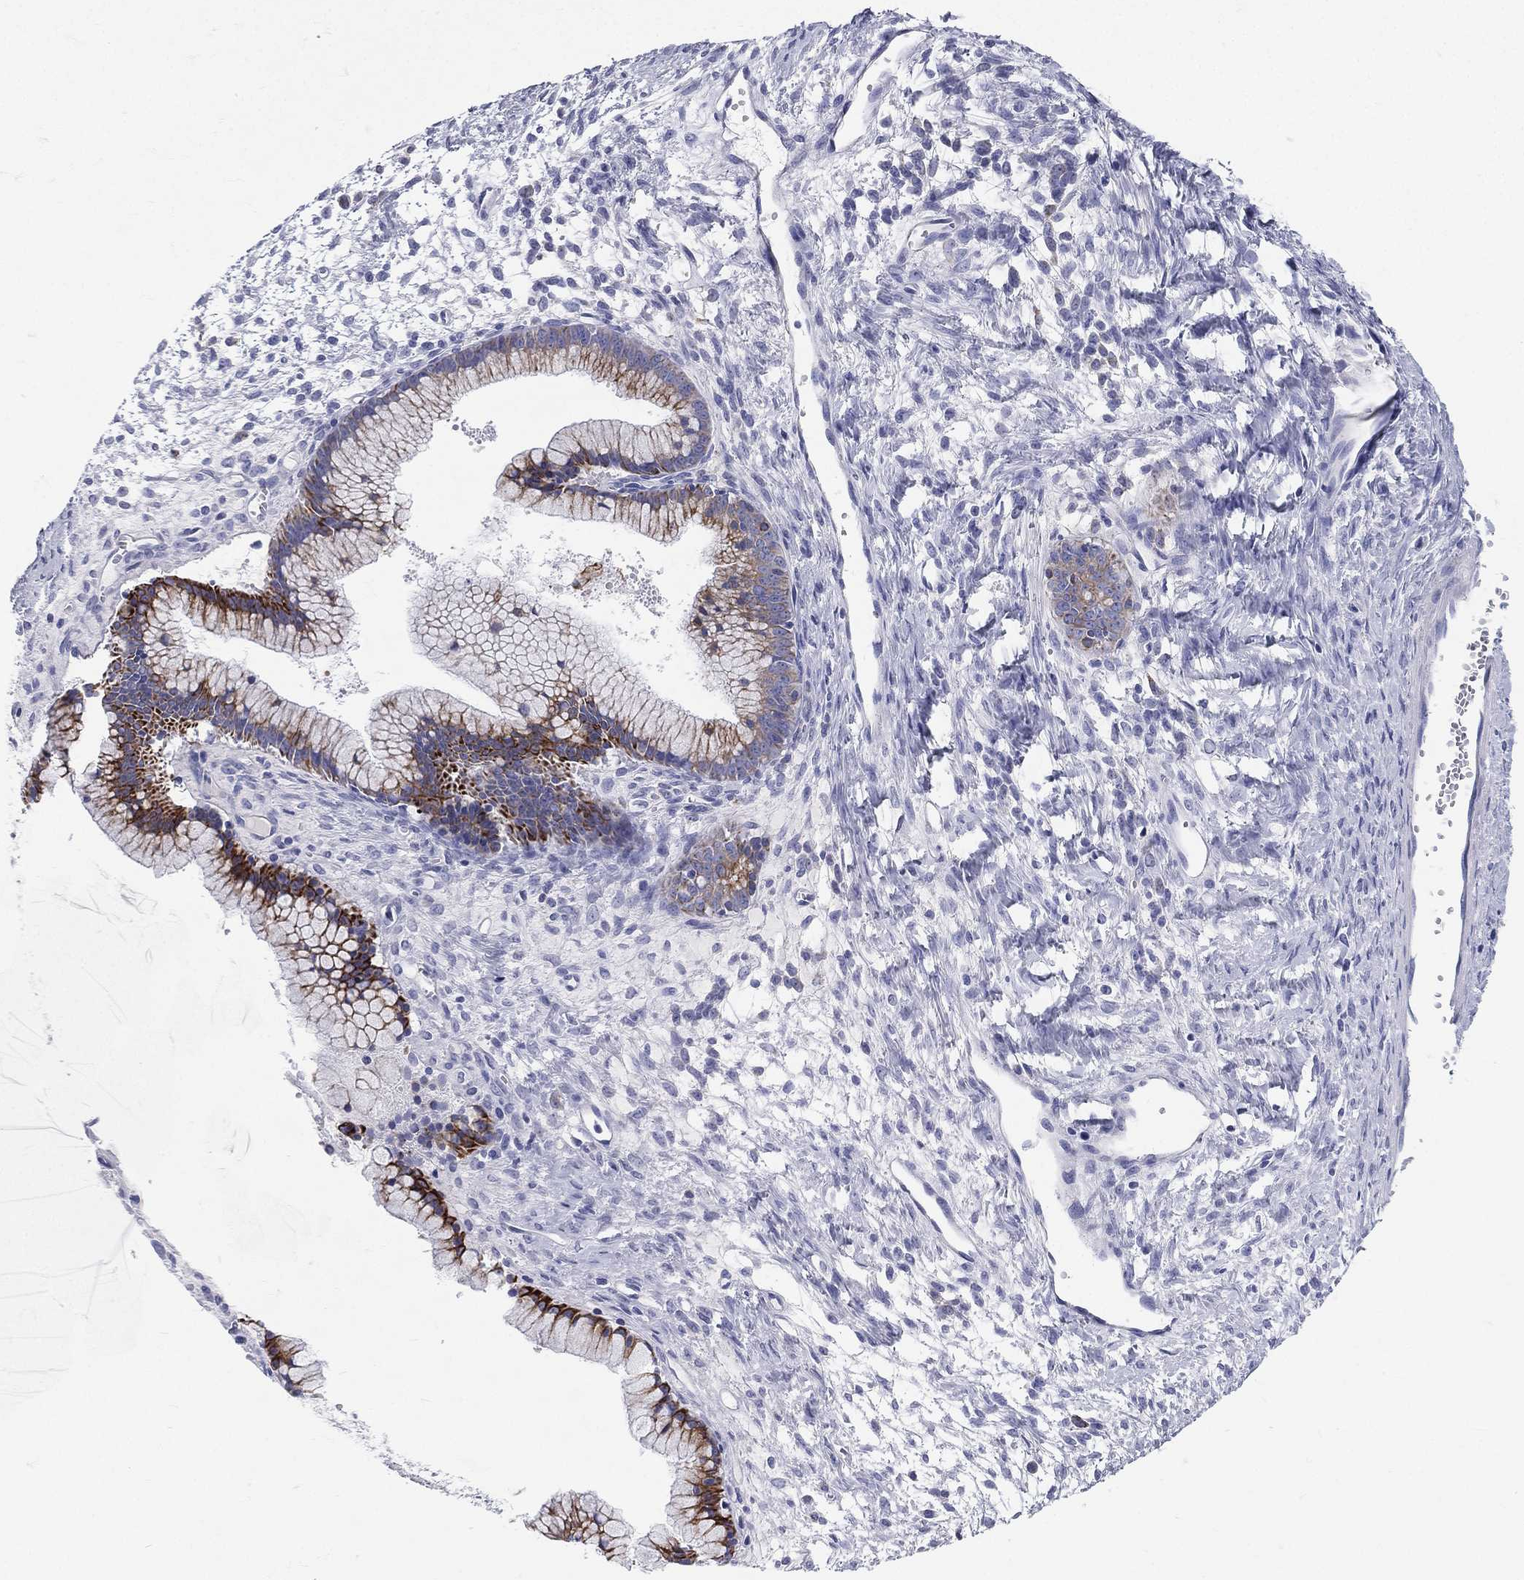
{"staining": {"intensity": "strong", "quantity": "<25%", "location": "cytoplasmic/membranous"}, "tissue": "ovarian cancer", "cell_type": "Tumor cells", "image_type": "cancer", "snomed": [{"axis": "morphology", "description": "Cystadenocarcinoma, mucinous, NOS"}, {"axis": "topography", "description": "Ovary"}], "caption": "Protein expression analysis of human ovarian cancer reveals strong cytoplasmic/membranous expression in about <25% of tumor cells.", "gene": "PWWP3A", "patient": {"sex": "female", "age": 41}}